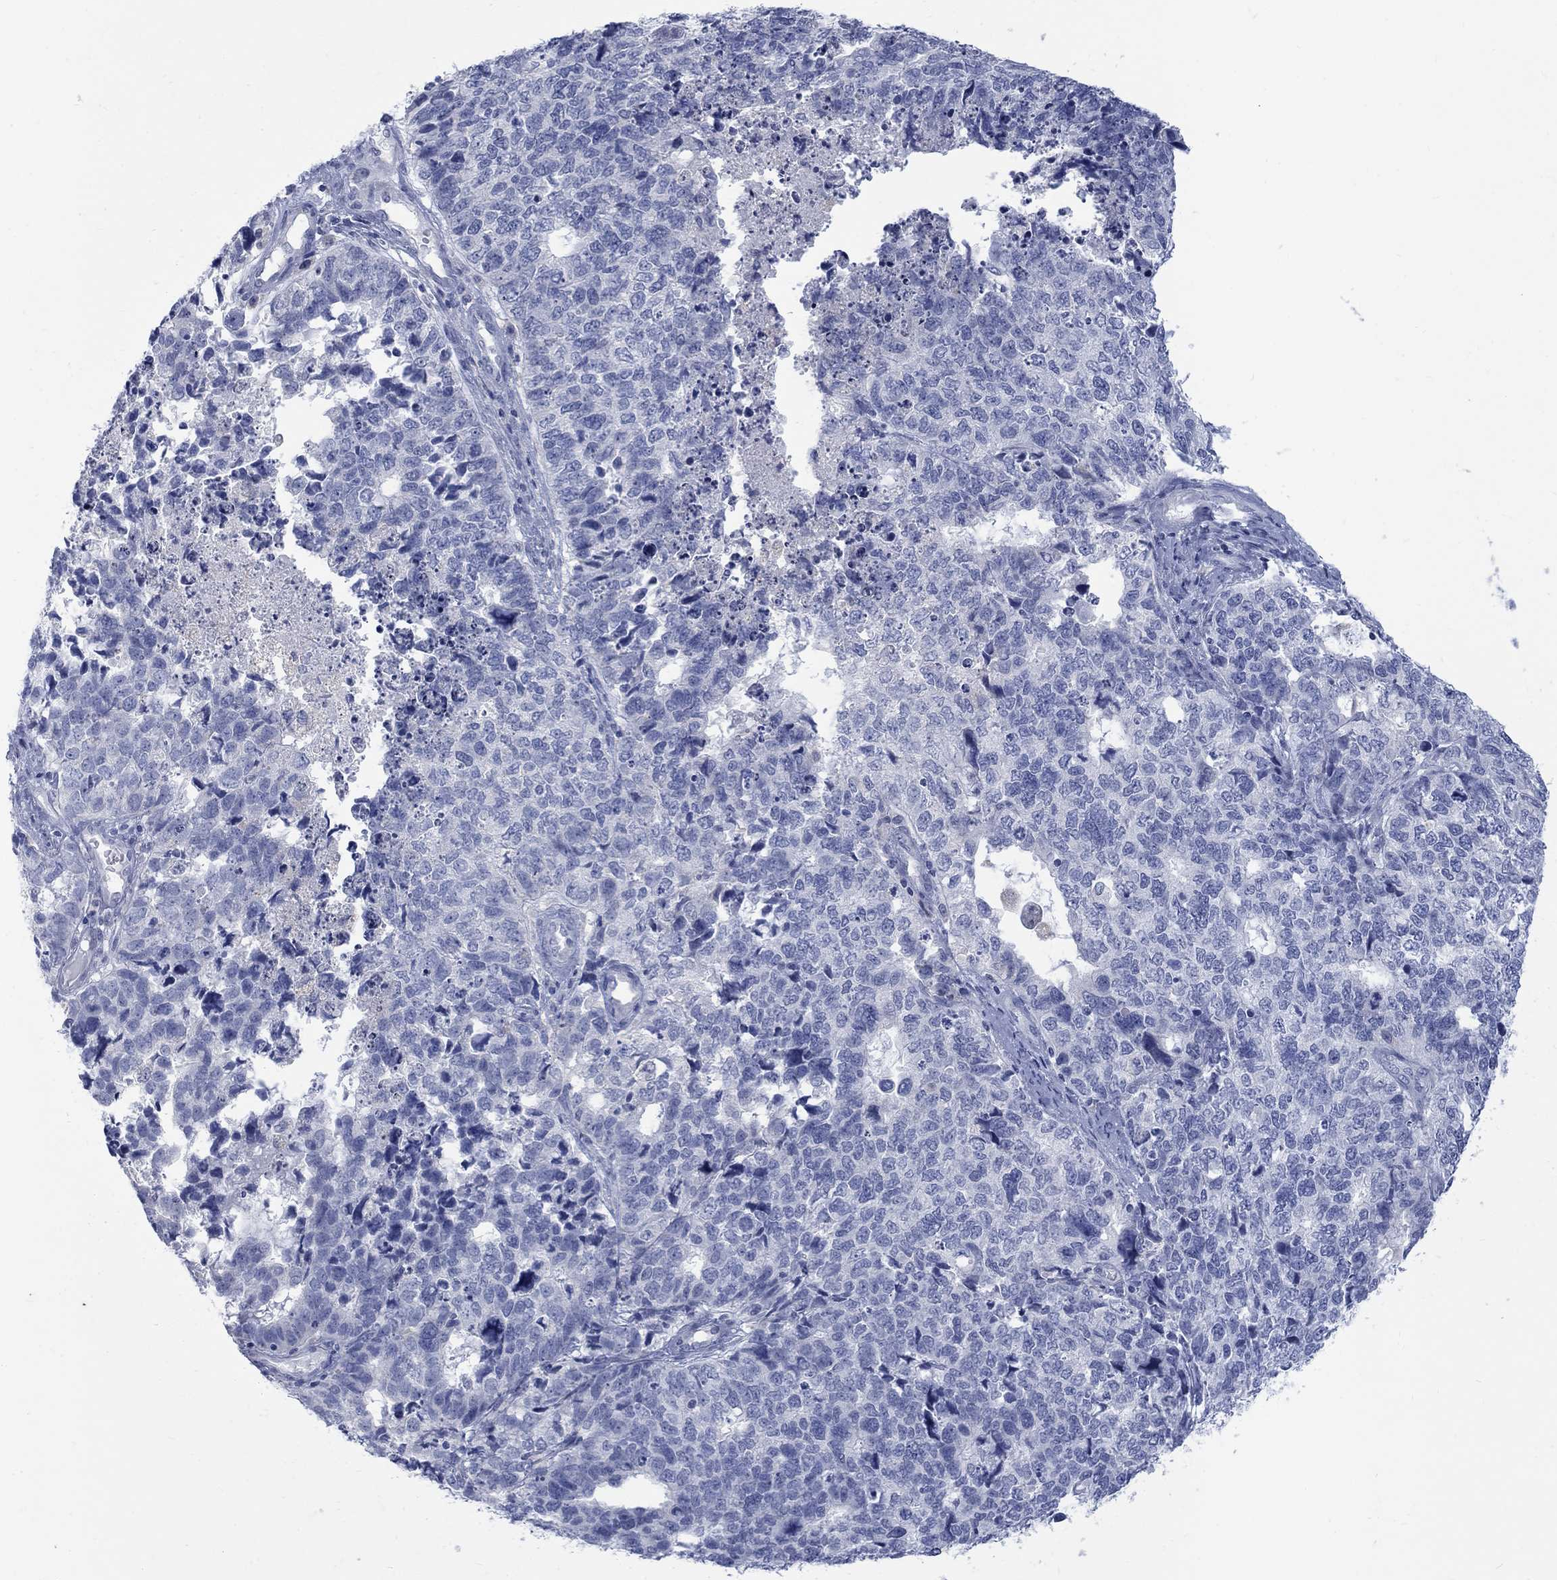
{"staining": {"intensity": "negative", "quantity": "none", "location": "none"}, "tissue": "cervical cancer", "cell_type": "Tumor cells", "image_type": "cancer", "snomed": [{"axis": "morphology", "description": "Squamous cell carcinoma, NOS"}, {"axis": "topography", "description": "Cervix"}], "caption": "High power microscopy histopathology image of an immunohistochemistry (IHC) histopathology image of cervical squamous cell carcinoma, revealing no significant staining in tumor cells. The staining is performed using DAB (3,3'-diaminobenzidine) brown chromogen with nuclei counter-stained in using hematoxylin.", "gene": "RFTN2", "patient": {"sex": "female", "age": 63}}